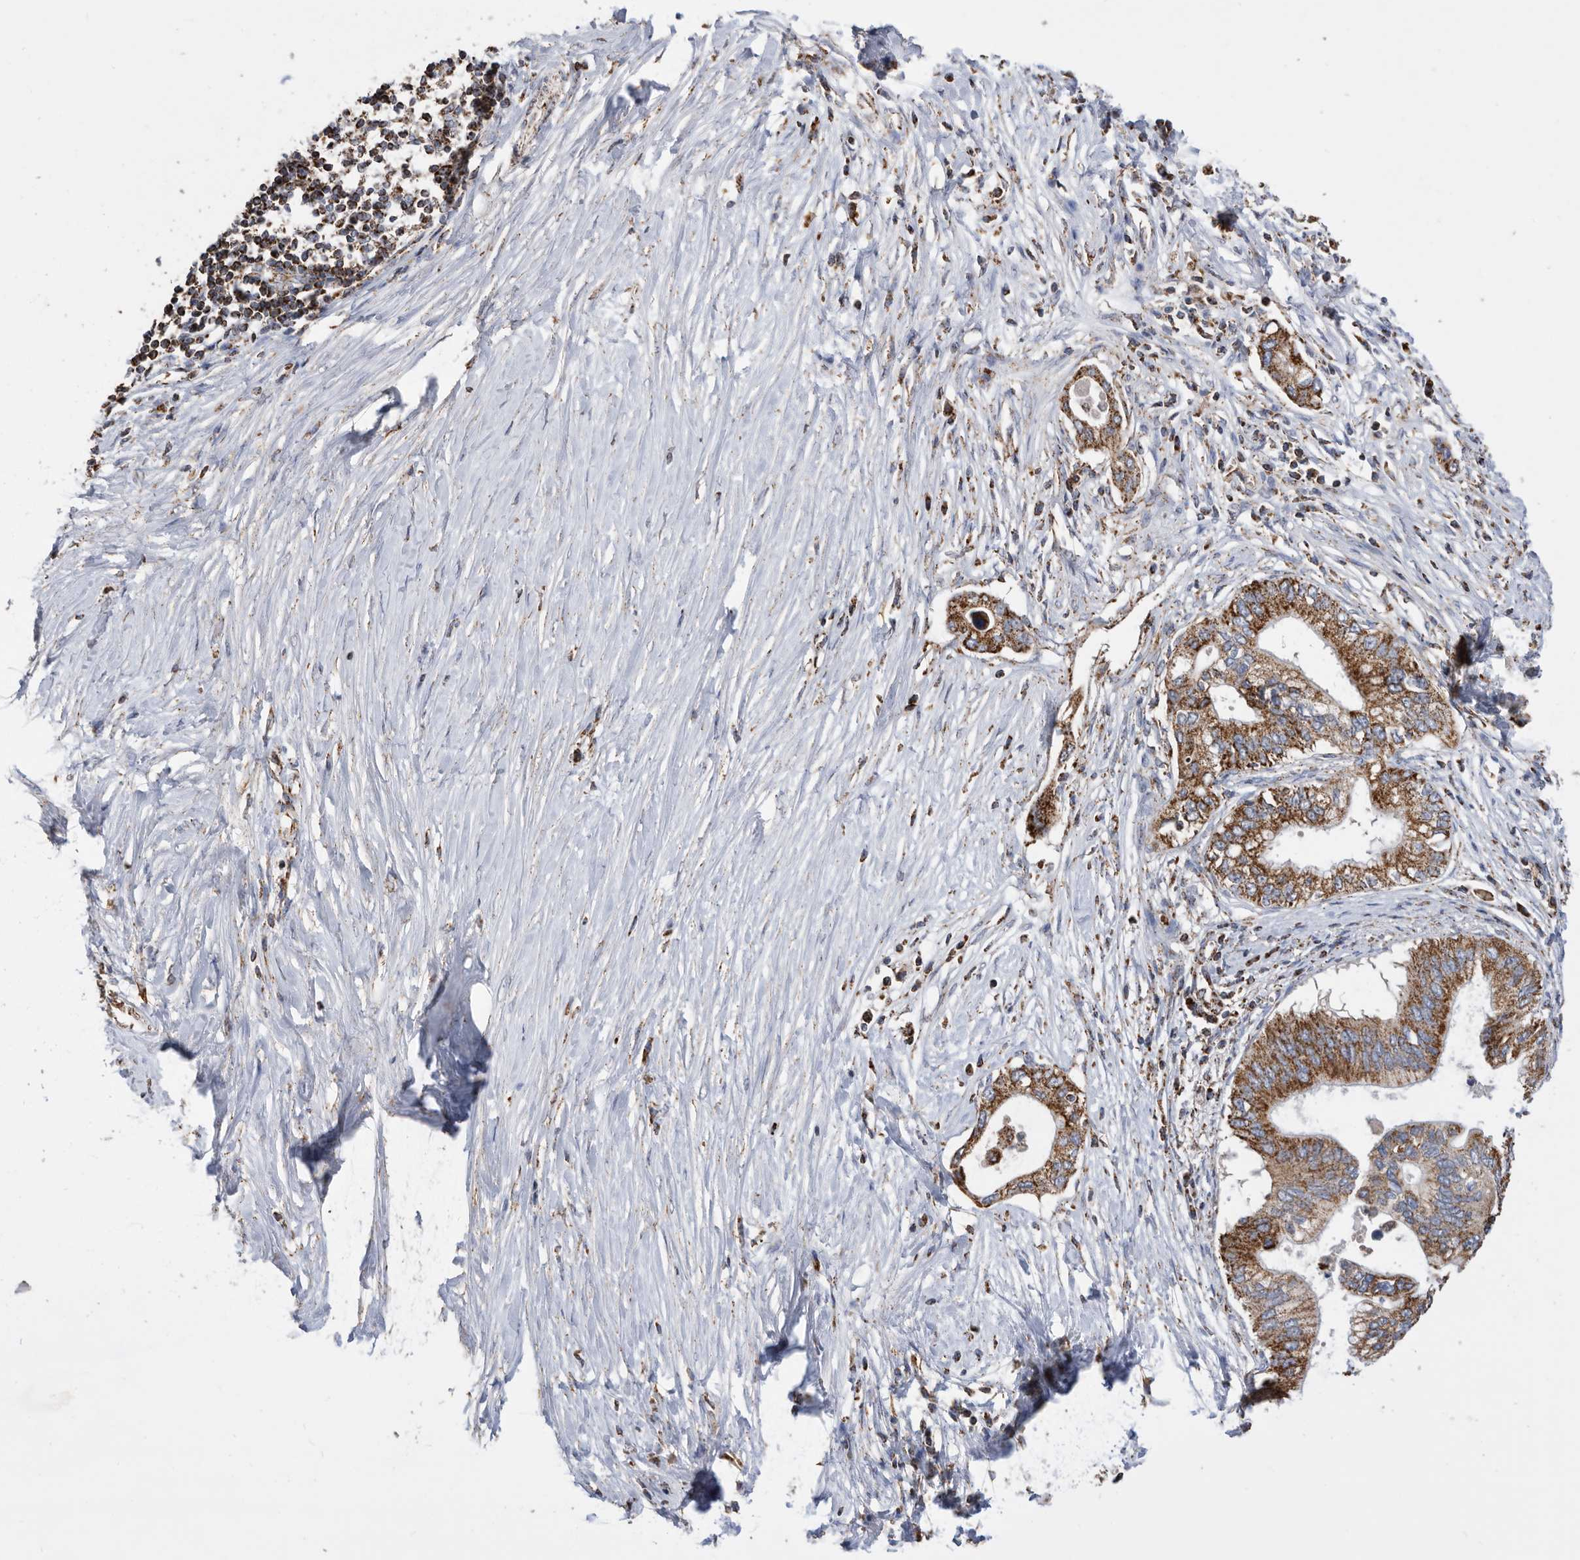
{"staining": {"intensity": "strong", "quantity": ">75%", "location": "cytoplasmic/membranous"}, "tissue": "pancreatic cancer", "cell_type": "Tumor cells", "image_type": "cancer", "snomed": [{"axis": "morphology", "description": "Normal tissue, NOS"}, {"axis": "morphology", "description": "Adenocarcinoma, NOS"}, {"axis": "topography", "description": "Pancreas"}, {"axis": "topography", "description": "Peripheral nerve tissue"}], "caption": "Protein staining by IHC demonstrates strong cytoplasmic/membranous expression in about >75% of tumor cells in pancreatic adenocarcinoma. (Stains: DAB in brown, nuclei in blue, Microscopy: brightfield microscopy at high magnification).", "gene": "WFDC1", "patient": {"sex": "male", "age": 59}}